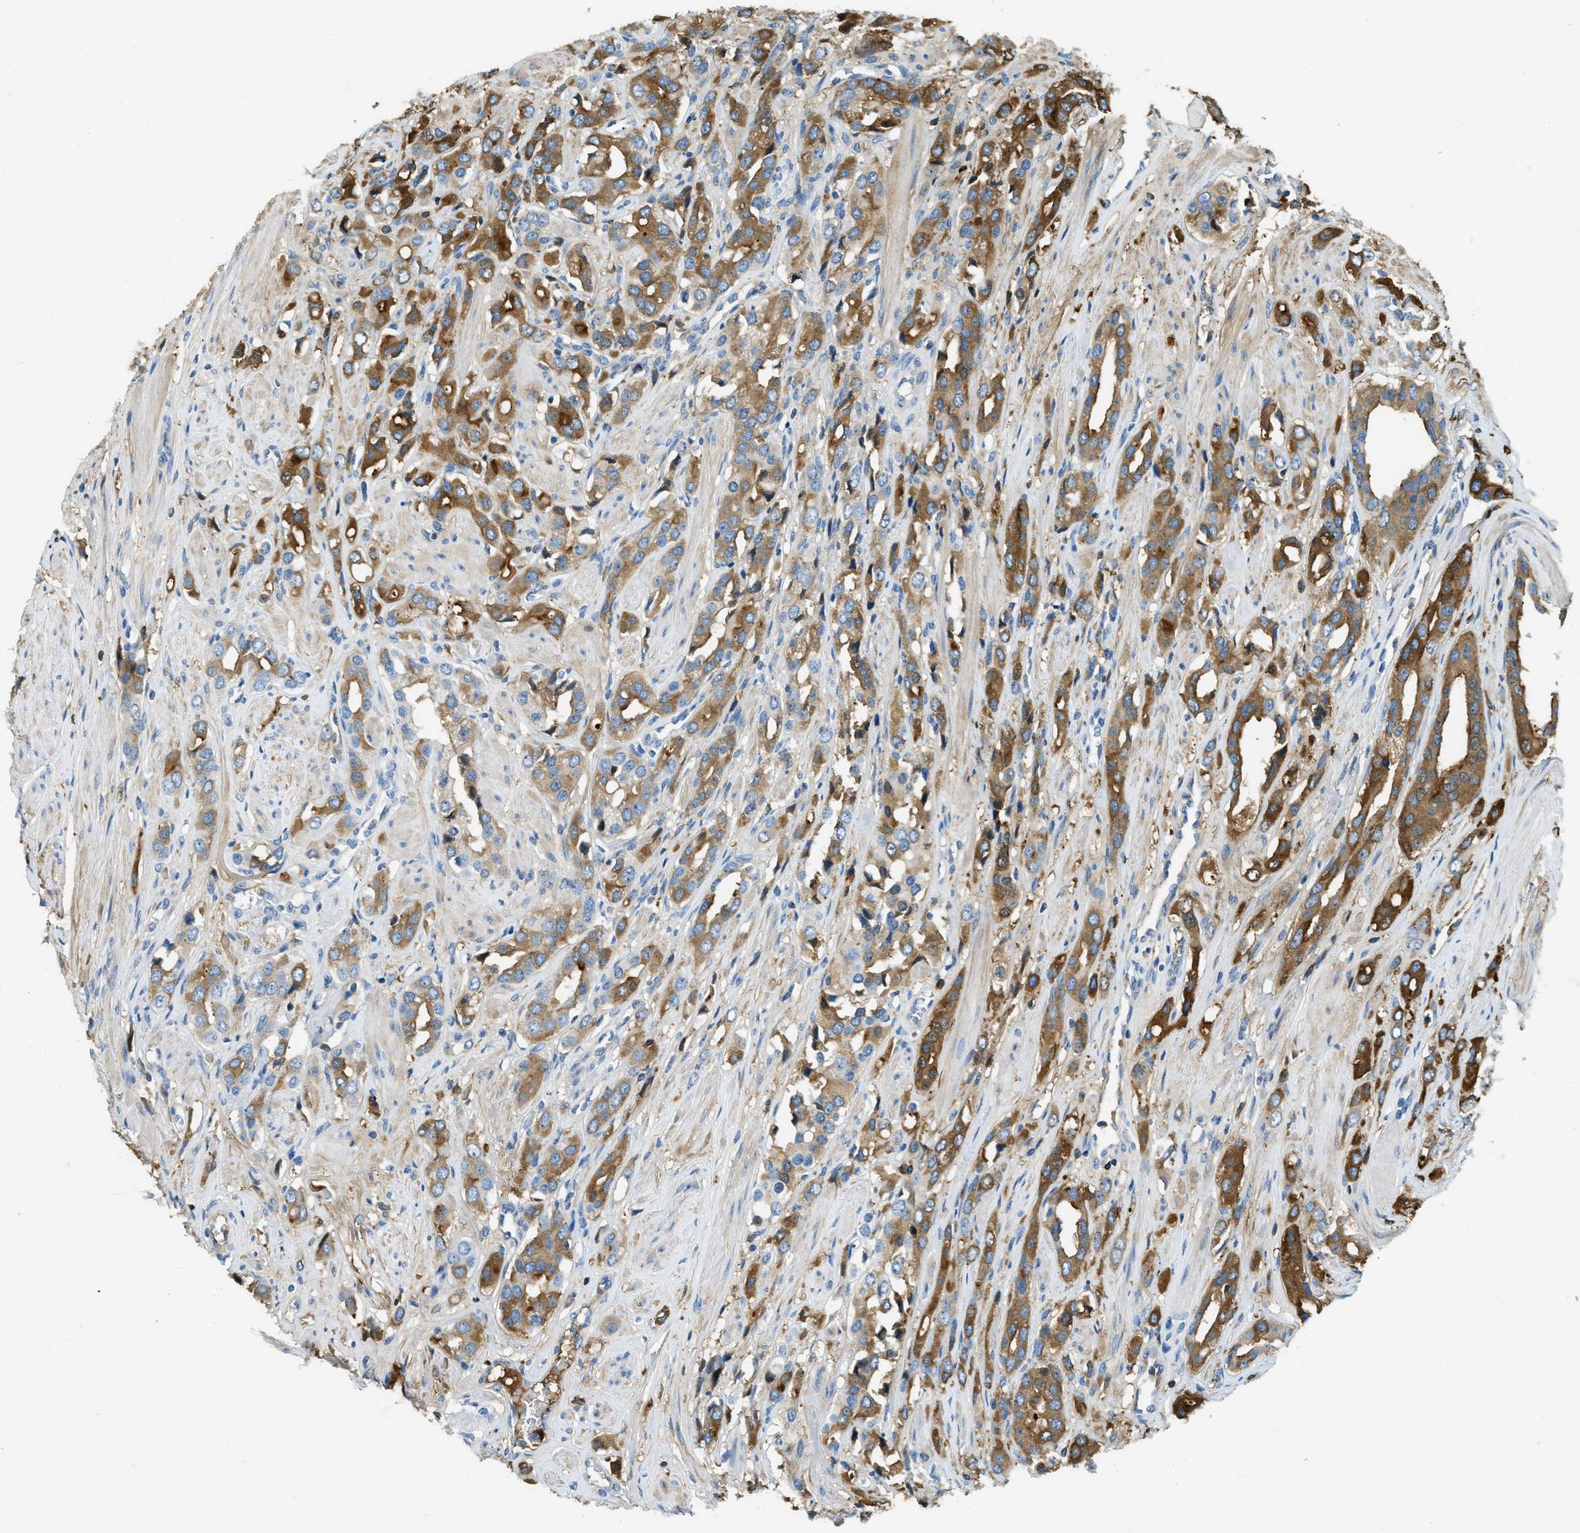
{"staining": {"intensity": "moderate", "quantity": ">75%", "location": "cytoplasmic/membranous"}, "tissue": "prostate cancer", "cell_type": "Tumor cells", "image_type": "cancer", "snomed": [{"axis": "morphology", "description": "Adenocarcinoma, High grade"}, {"axis": "topography", "description": "Prostate"}], "caption": "Prostate high-grade adenocarcinoma stained with a protein marker displays moderate staining in tumor cells.", "gene": "PRTN3", "patient": {"sex": "male", "age": 52}}